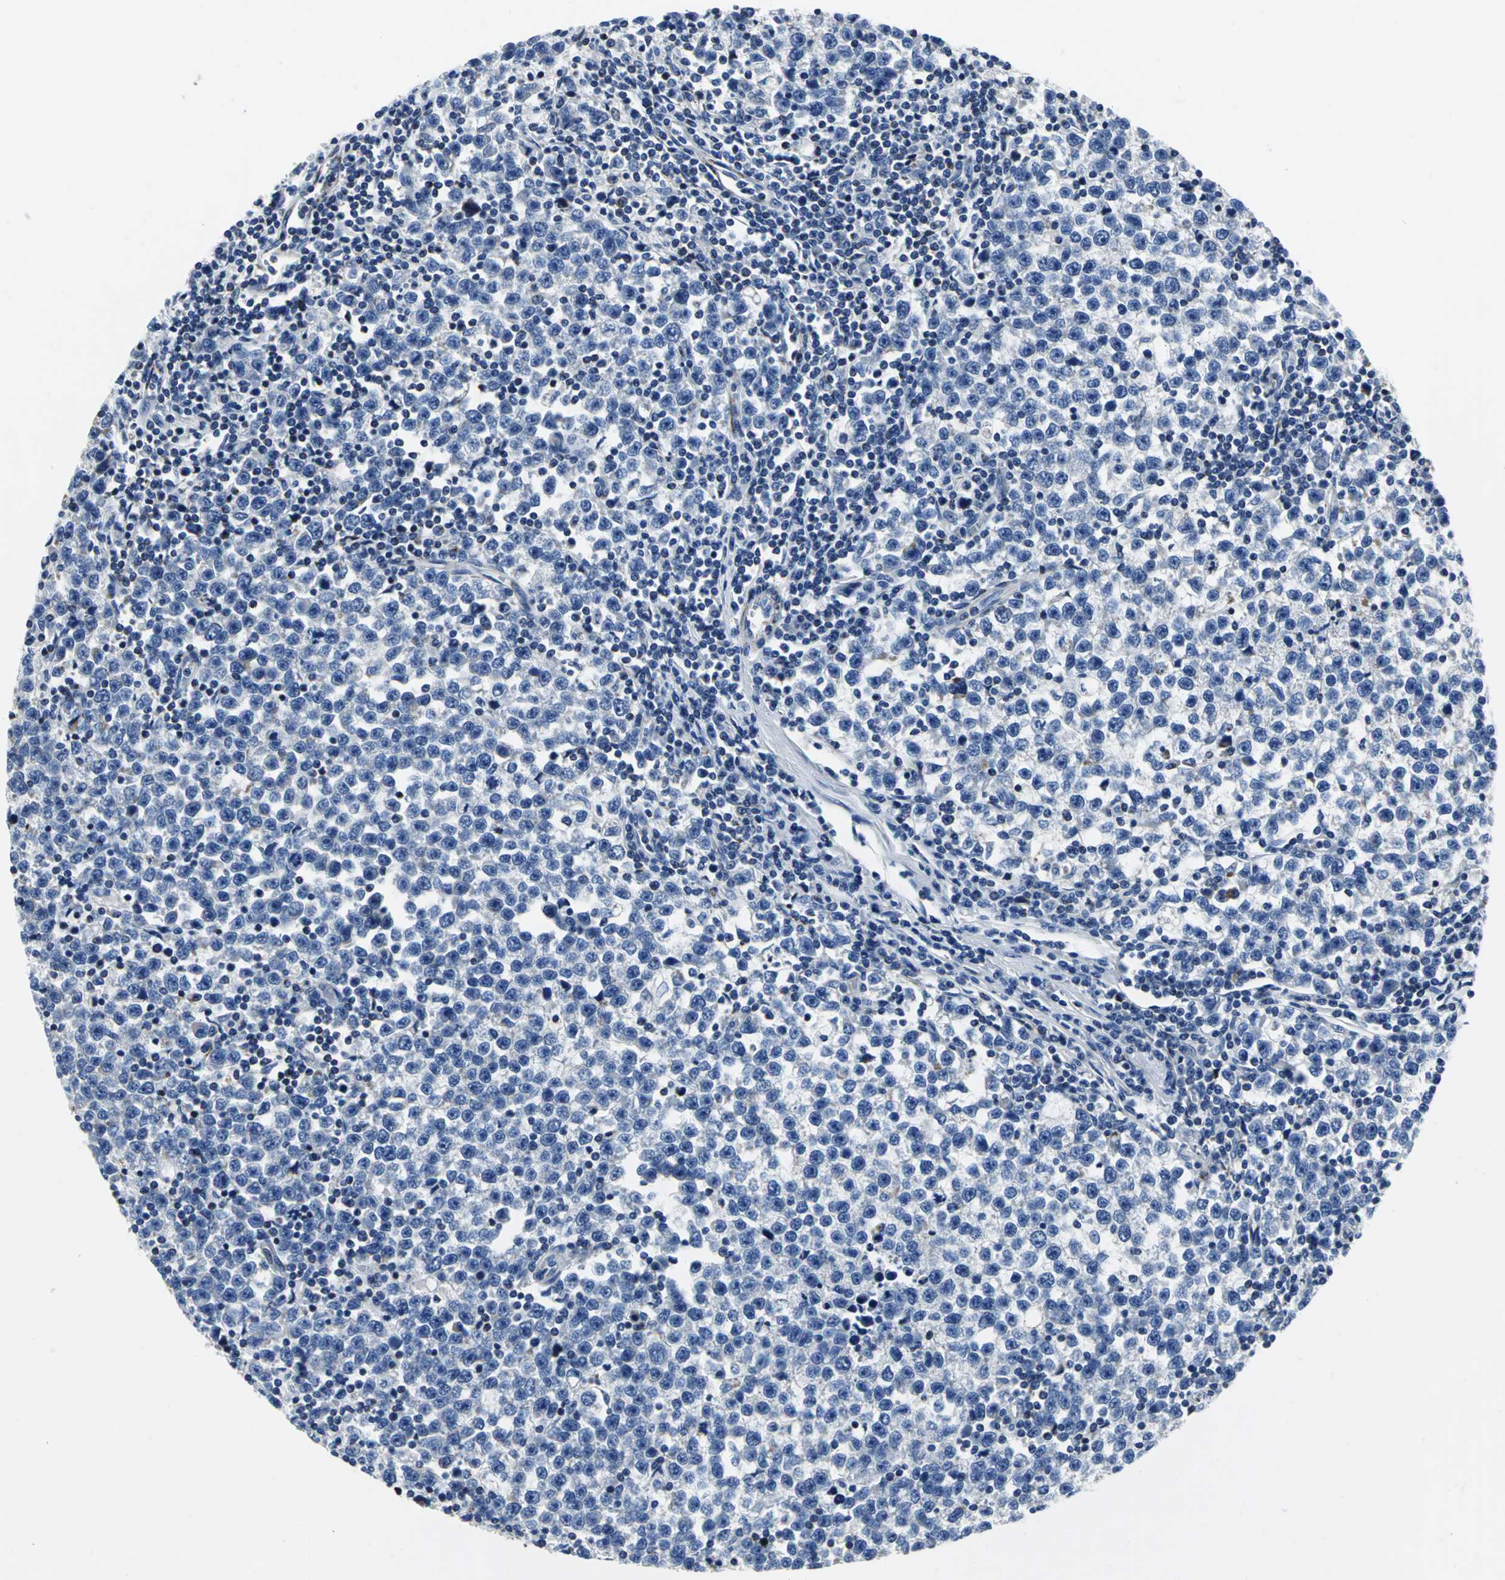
{"staining": {"intensity": "weak", "quantity": "<25%", "location": "cytoplasmic/membranous"}, "tissue": "testis cancer", "cell_type": "Tumor cells", "image_type": "cancer", "snomed": [{"axis": "morphology", "description": "Seminoma, NOS"}, {"axis": "topography", "description": "Testis"}], "caption": "High magnification brightfield microscopy of testis seminoma stained with DAB (brown) and counterstained with hematoxylin (blue): tumor cells show no significant expression.", "gene": "IFI6", "patient": {"sex": "male", "age": 43}}